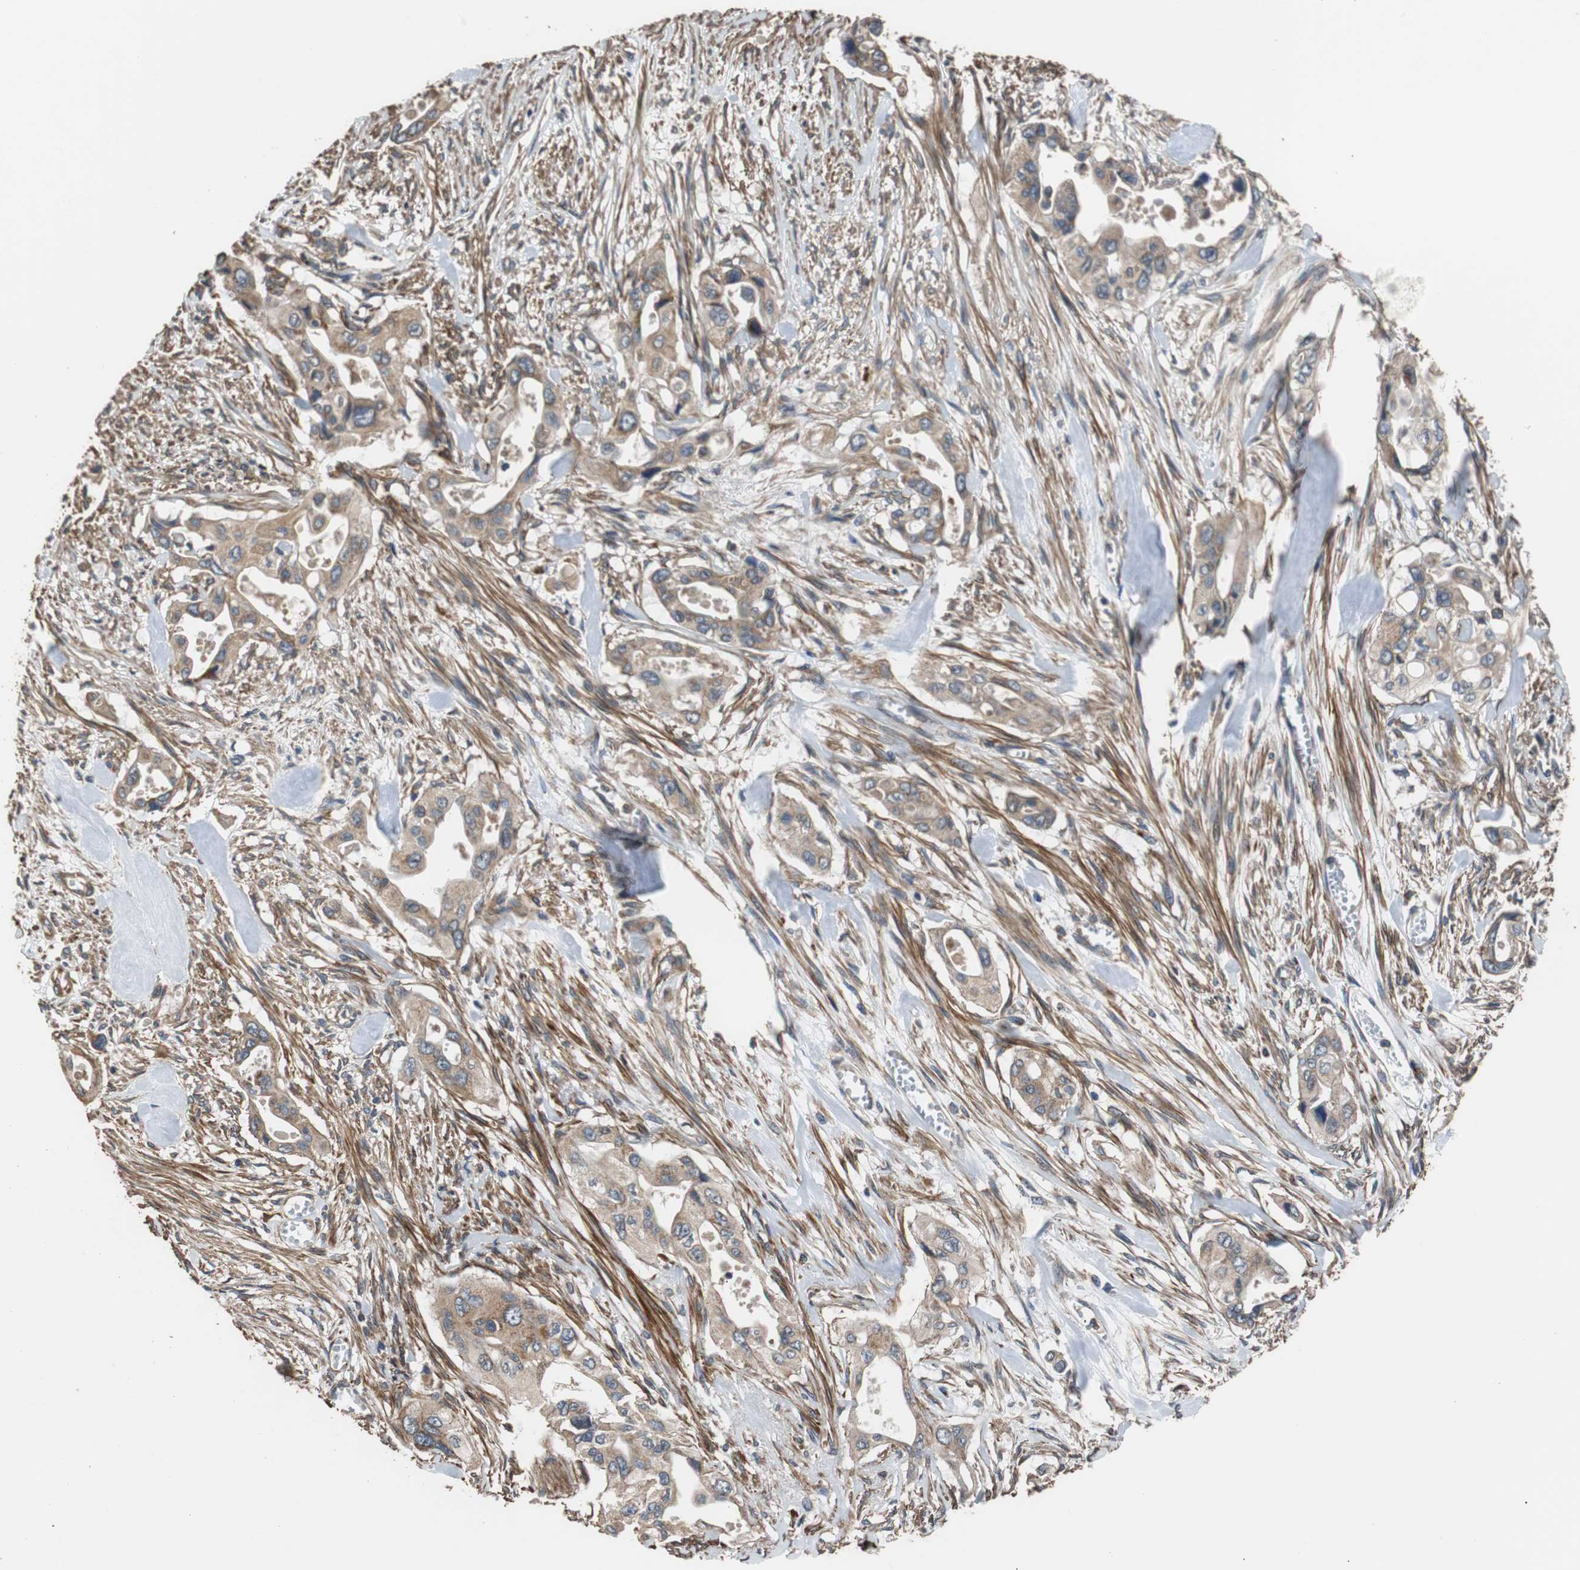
{"staining": {"intensity": "weak", "quantity": ">75%", "location": "cytoplasmic/membranous"}, "tissue": "pancreatic cancer", "cell_type": "Tumor cells", "image_type": "cancer", "snomed": [{"axis": "morphology", "description": "Adenocarcinoma, NOS"}, {"axis": "topography", "description": "Pancreas"}], "caption": "Brown immunohistochemical staining in adenocarcinoma (pancreatic) exhibits weak cytoplasmic/membranous positivity in about >75% of tumor cells.", "gene": "PITRM1", "patient": {"sex": "male", "age": 77}}